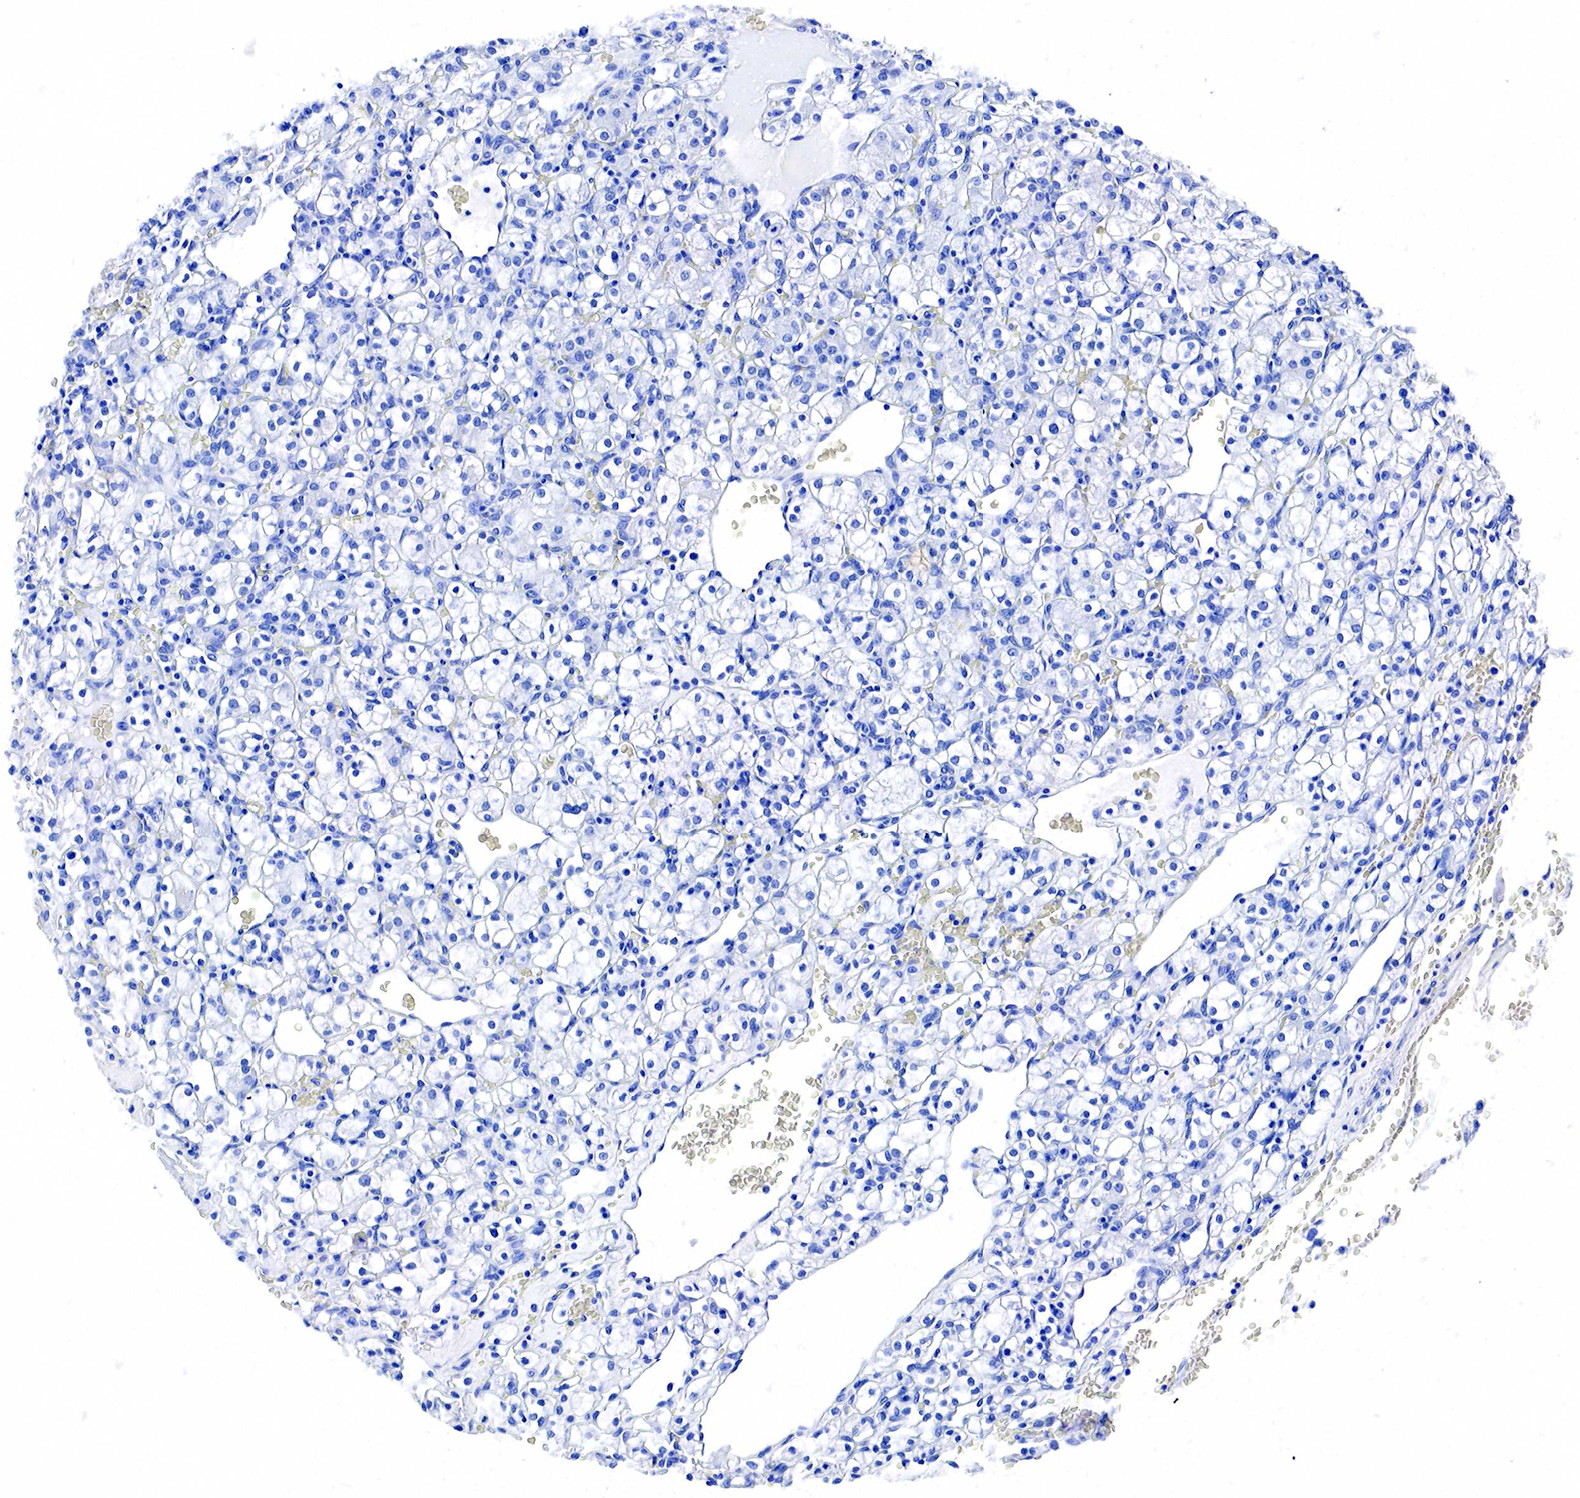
{"staining": {"intensity": "negative", "quantity": "none", "location": "none"}, "tissue": "renal cancer", "cell_type": "Tumor cells", "image_type": "cancer", "snomed": [{"axis": "morphology", "description": "Adenocarcinoma, NOS"}, {"axis": "topography", "description": "Kidney"}], "caption": "This image is of renal cancer stained with immunohistochemistry to label a protein in brown with the nuclei are counter-stained blue. There is no expression in tumor cells.", "gene": "ACP3", "patient": {"sex": "female", "age": 62}}